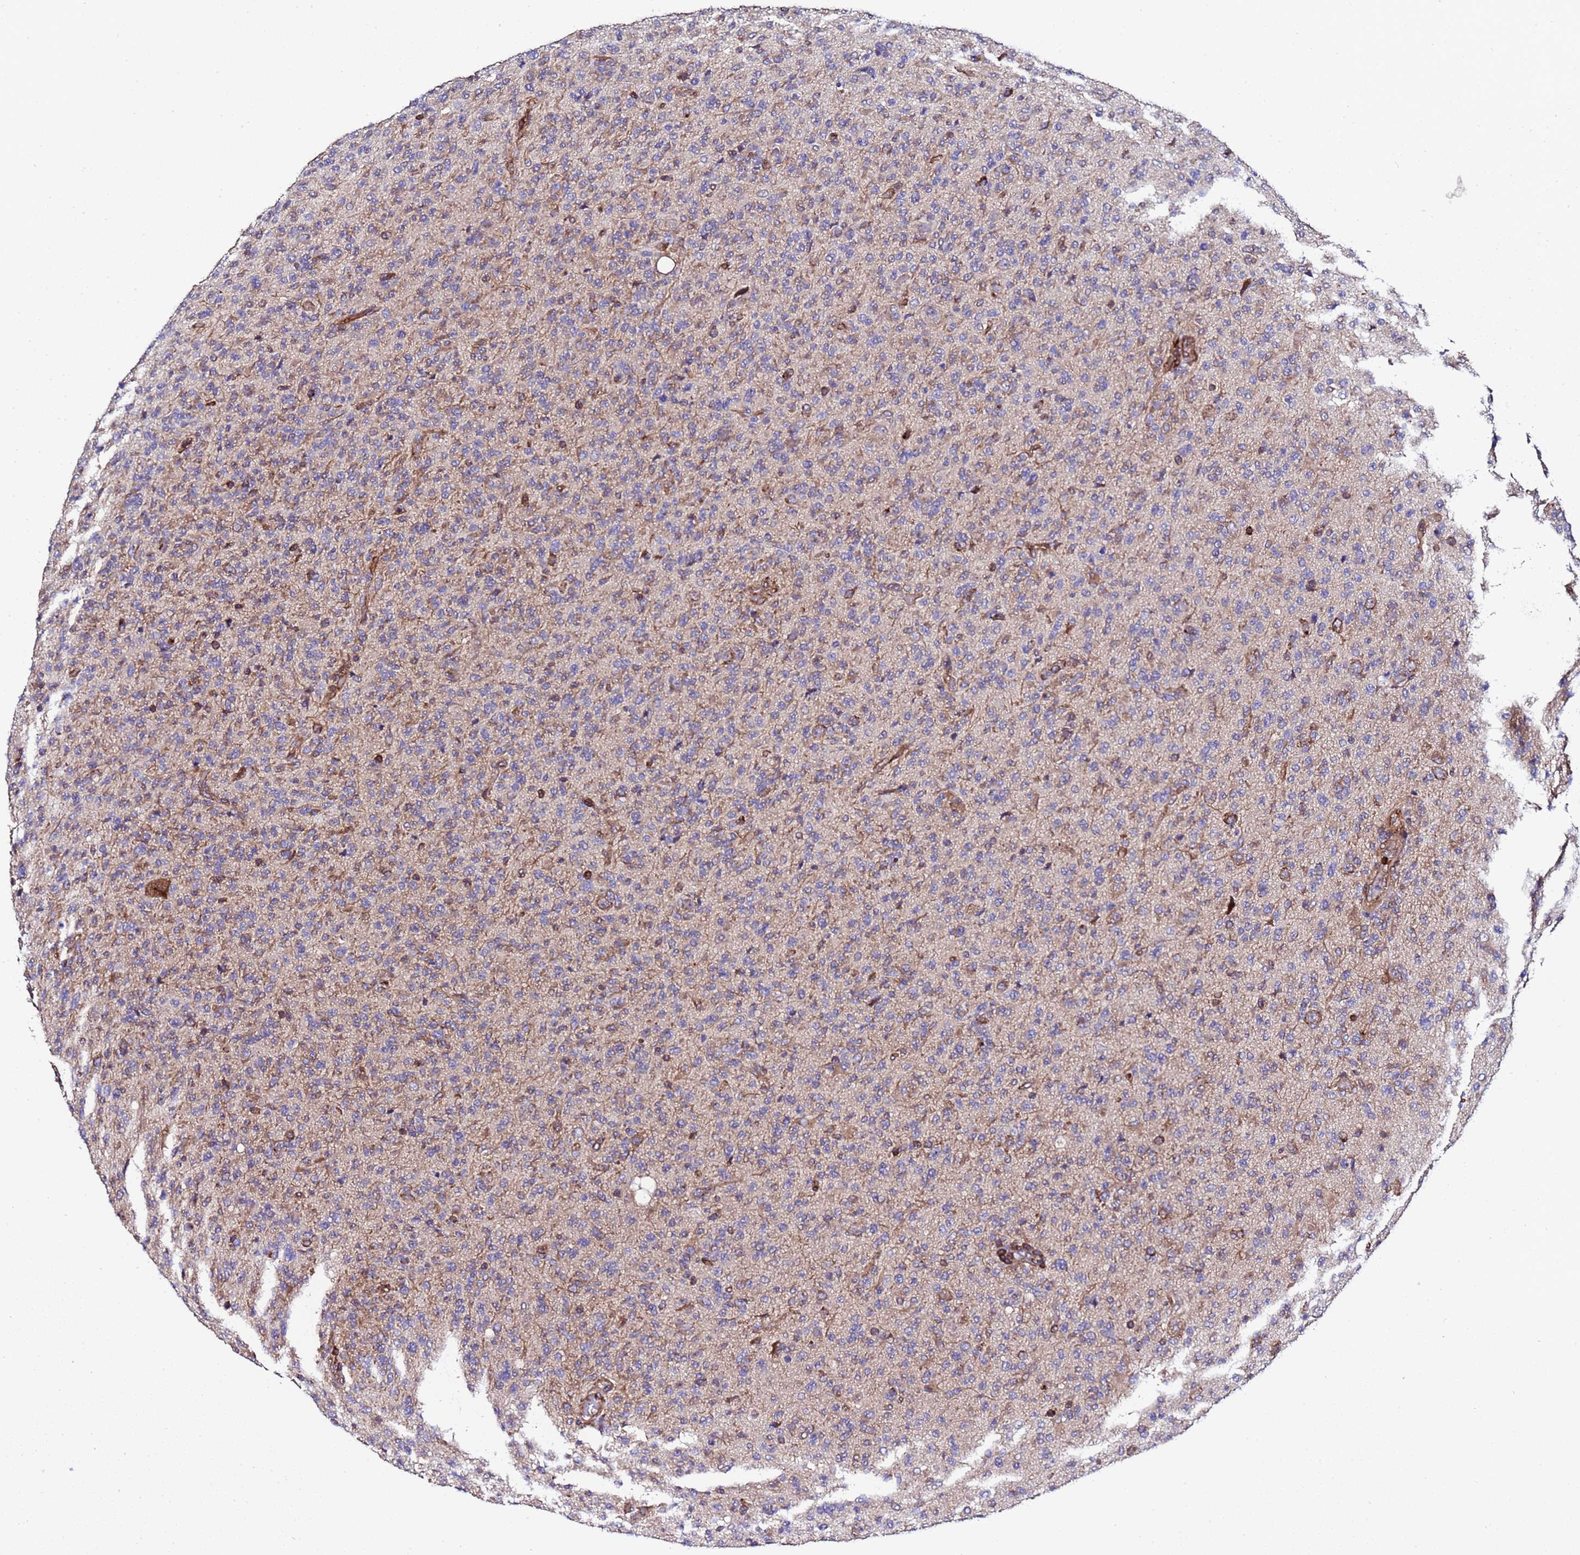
{"staining": {"intensity": "negative", "quantity": "none", "location": "none"}, "tissue": "glioma", "cell_type": "Tumor cells", "image_type": "cancer", "snomed": [{"axis": "morphology", "description": "Glioma, malignant, High grade"}, {"axis": "topography", "description": "Brain"}], "caption": "This is a image of immunohistochemistry staining of malignant high-grade glioma, which shows no staining in tumor cells. The staining is performed using DAB (3,3'-diaminobenzidine) brown chromogen with nuclei counter-stained in using hematoxylin.", "gene": "MOCS1", "patient": {"sex": "female", "age": 57}}